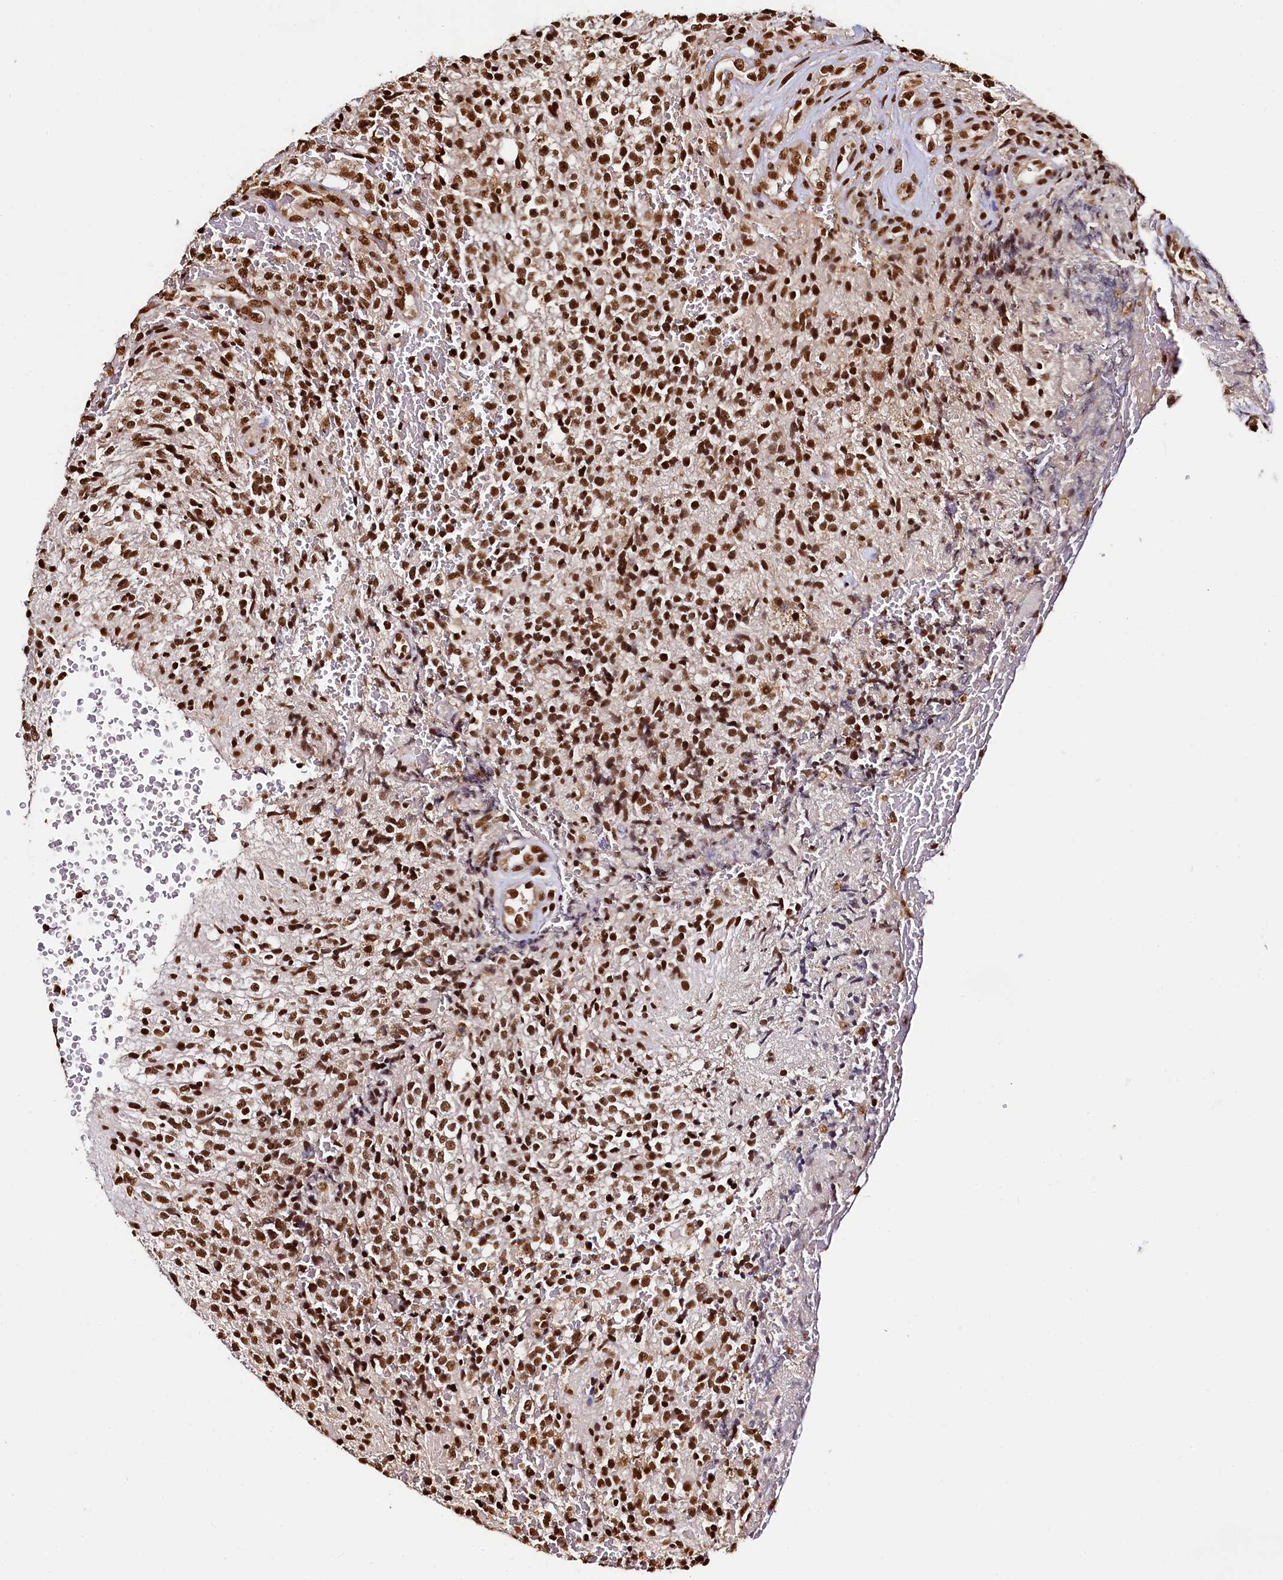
{"staining": {"intensity": "strong", "quantity": ">75%", "location": "nuclear"}, "tissue": "glioma", "cell_type": "Tumor cells", "image_type": "cancer", "snomed": [{"axis": "morphology", "description": "Glioma, malignant, High grade"}, {"axis": "topography", "description": "Brain"}], "caption": "Immunohistochemistry (IHC) of human glioma reveals high levels of strong nuclear staining in approximately >75% of tumor cells.", "gene": "SNRPD2", "patient": {"sex": "male", "age": 56}}